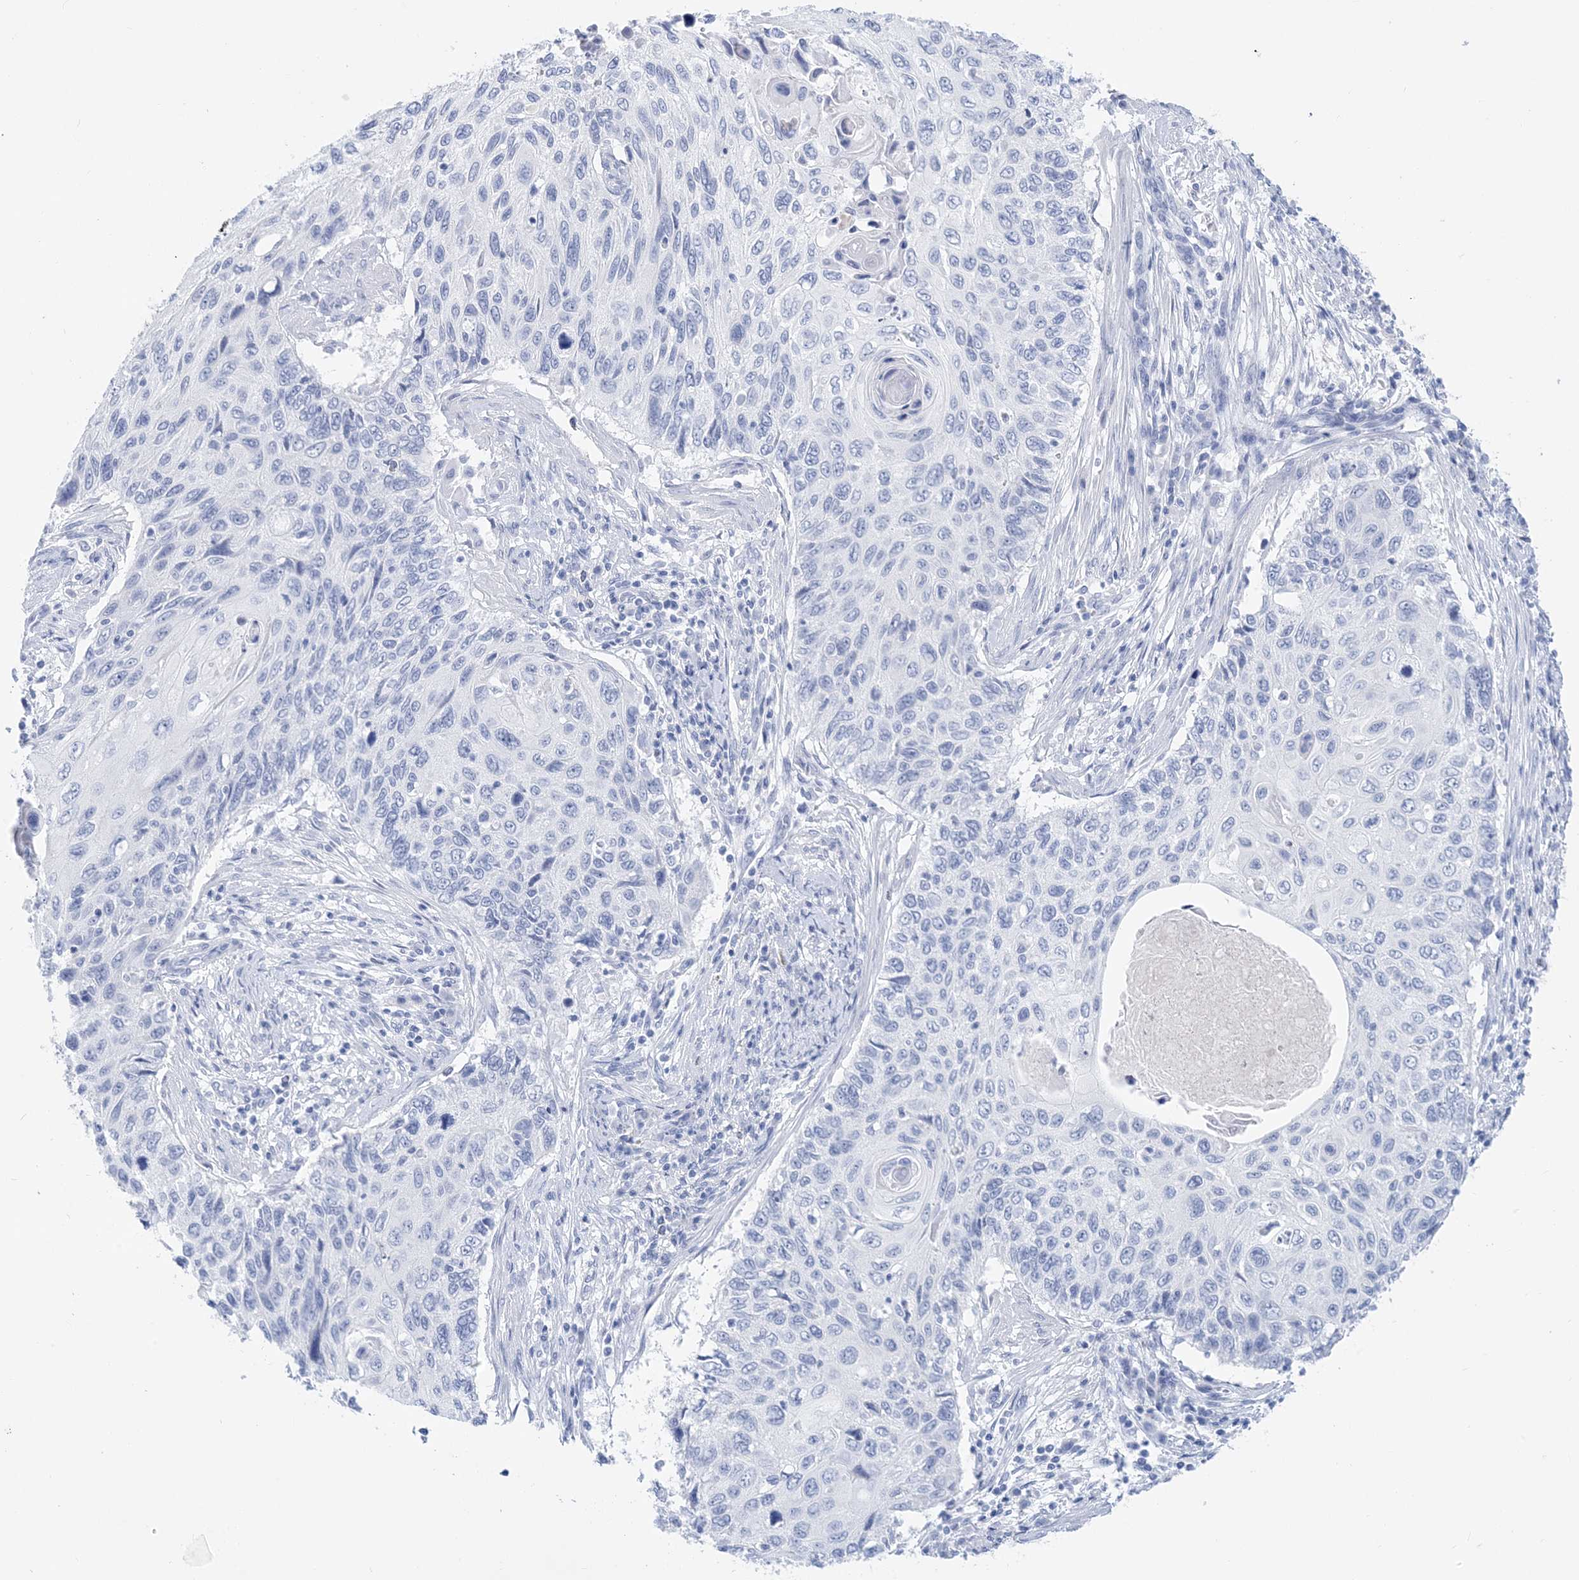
{"staining": {"intensity": "negative", "quantity": "none", "location": "none"}, "tissue": "cervical cancer", "cell_type": "Tumor cells", "image_type": "cancer", "snomed": [{"axis": "morphology", "description": "Squamous cell carcinoma, NOS"}, {"axis": "topography", "description": "Cervix"}], "caption": "Immunohistochemical staining of human cervical cancer demonstrates no significant positivity in tumor cells.", "gene": "SH3YL1", "patient": {"sex": "female", "age": 70}}